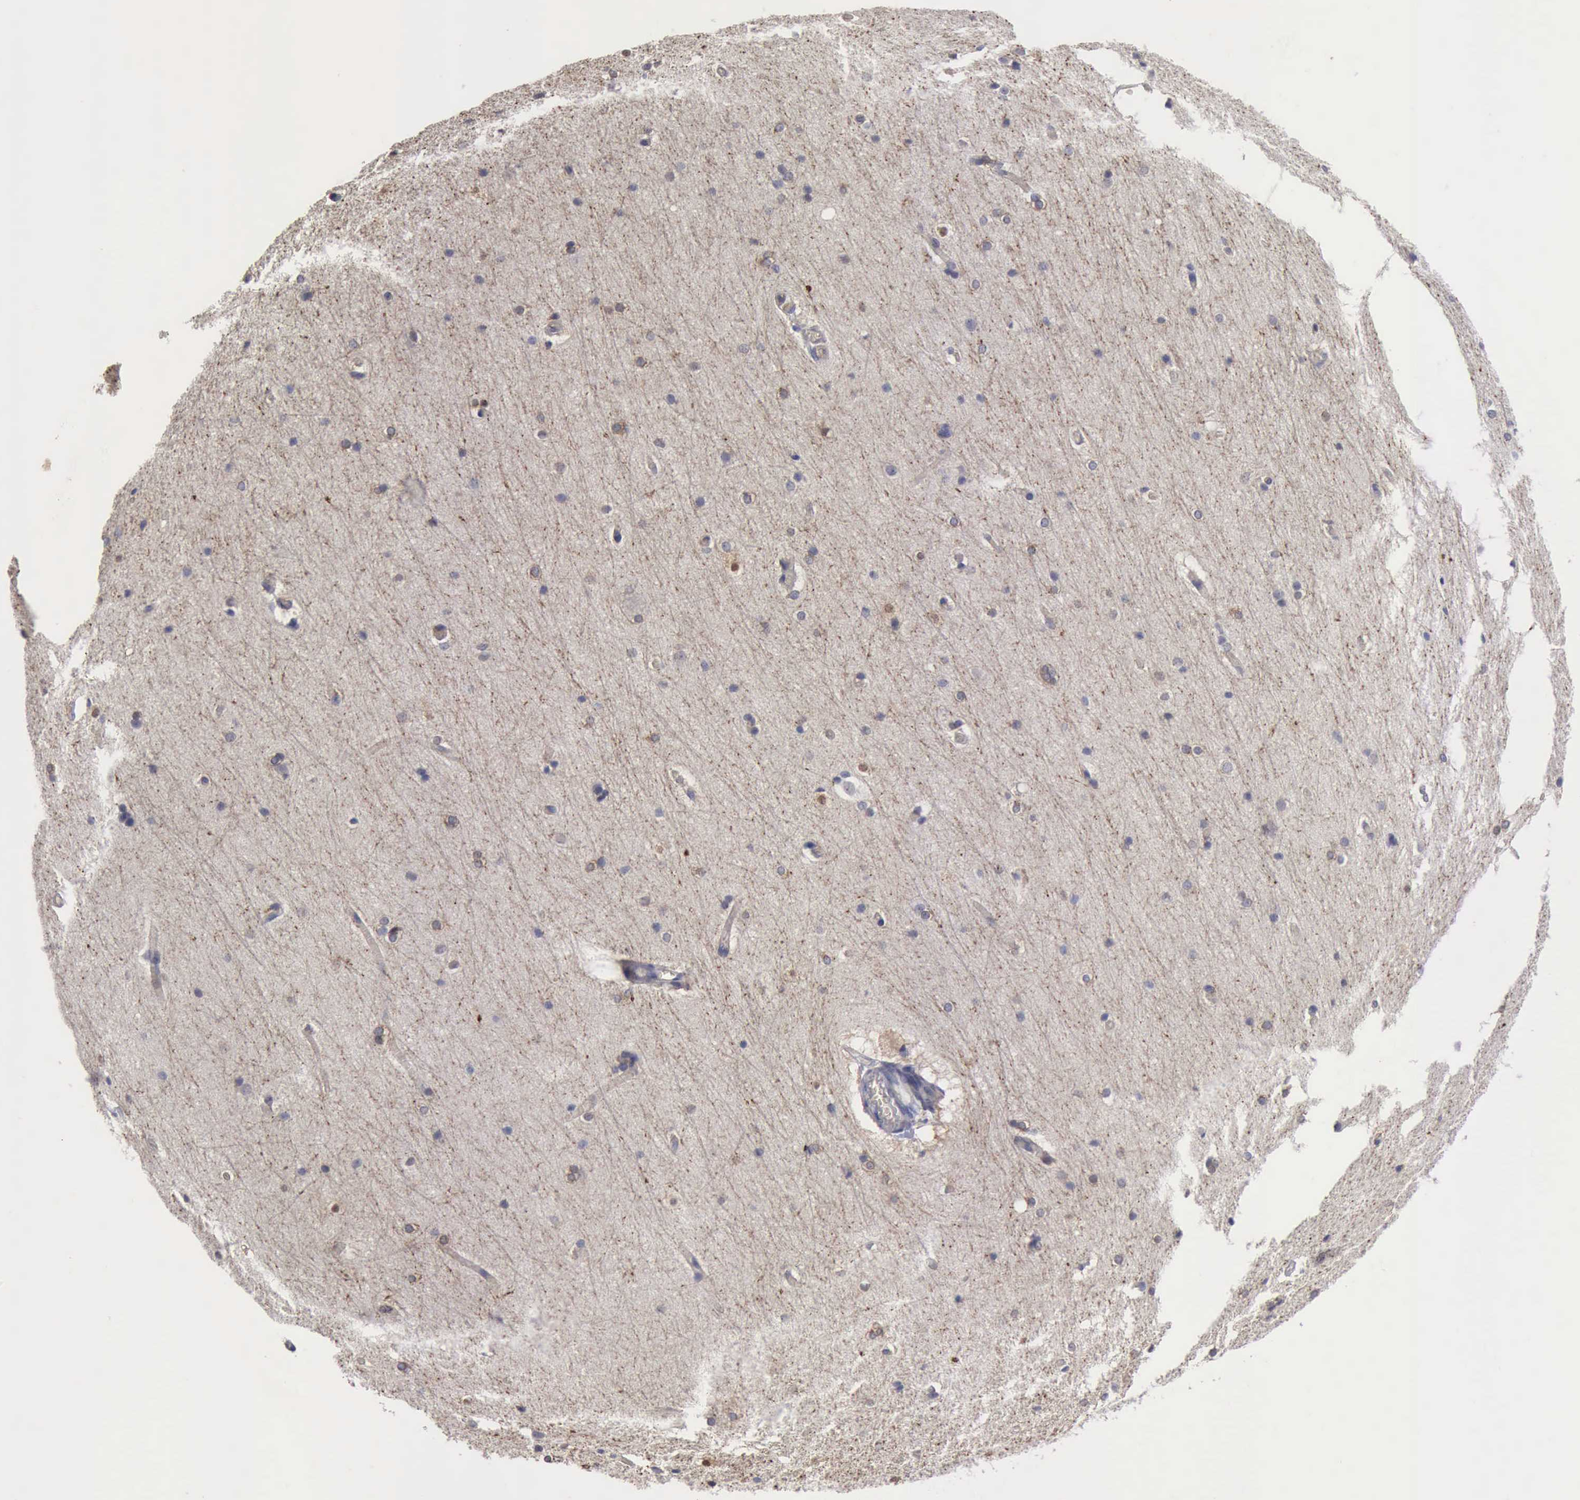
{"staining": {"intensity": "weak", "quantity": "25%-75%", "location": "cytoplasmic/membranous"}, "tissue": "cerebral cortex", "cell_type": "Endothelial cells", "image_type": "normal", "snomed": [{"axis": "morphology", "description": "Normal tissue, NOS"}, {"axis": "topography", "description": "Cerebral cortex"}, {"axis": "topography", "description": "Hippocampus"}], "caption": "Protein staining exhibits weak cytoplasmic/membranous expression in approximately 25%-75% of endothelial cells in unremarkable cerebral cortex. (DAB (3,3'-diaminobenzidine) = brown stain, brightfield microscopy at high magnification).", "gene": "RDX", "patient": {"sex": "female", "age": 19}}